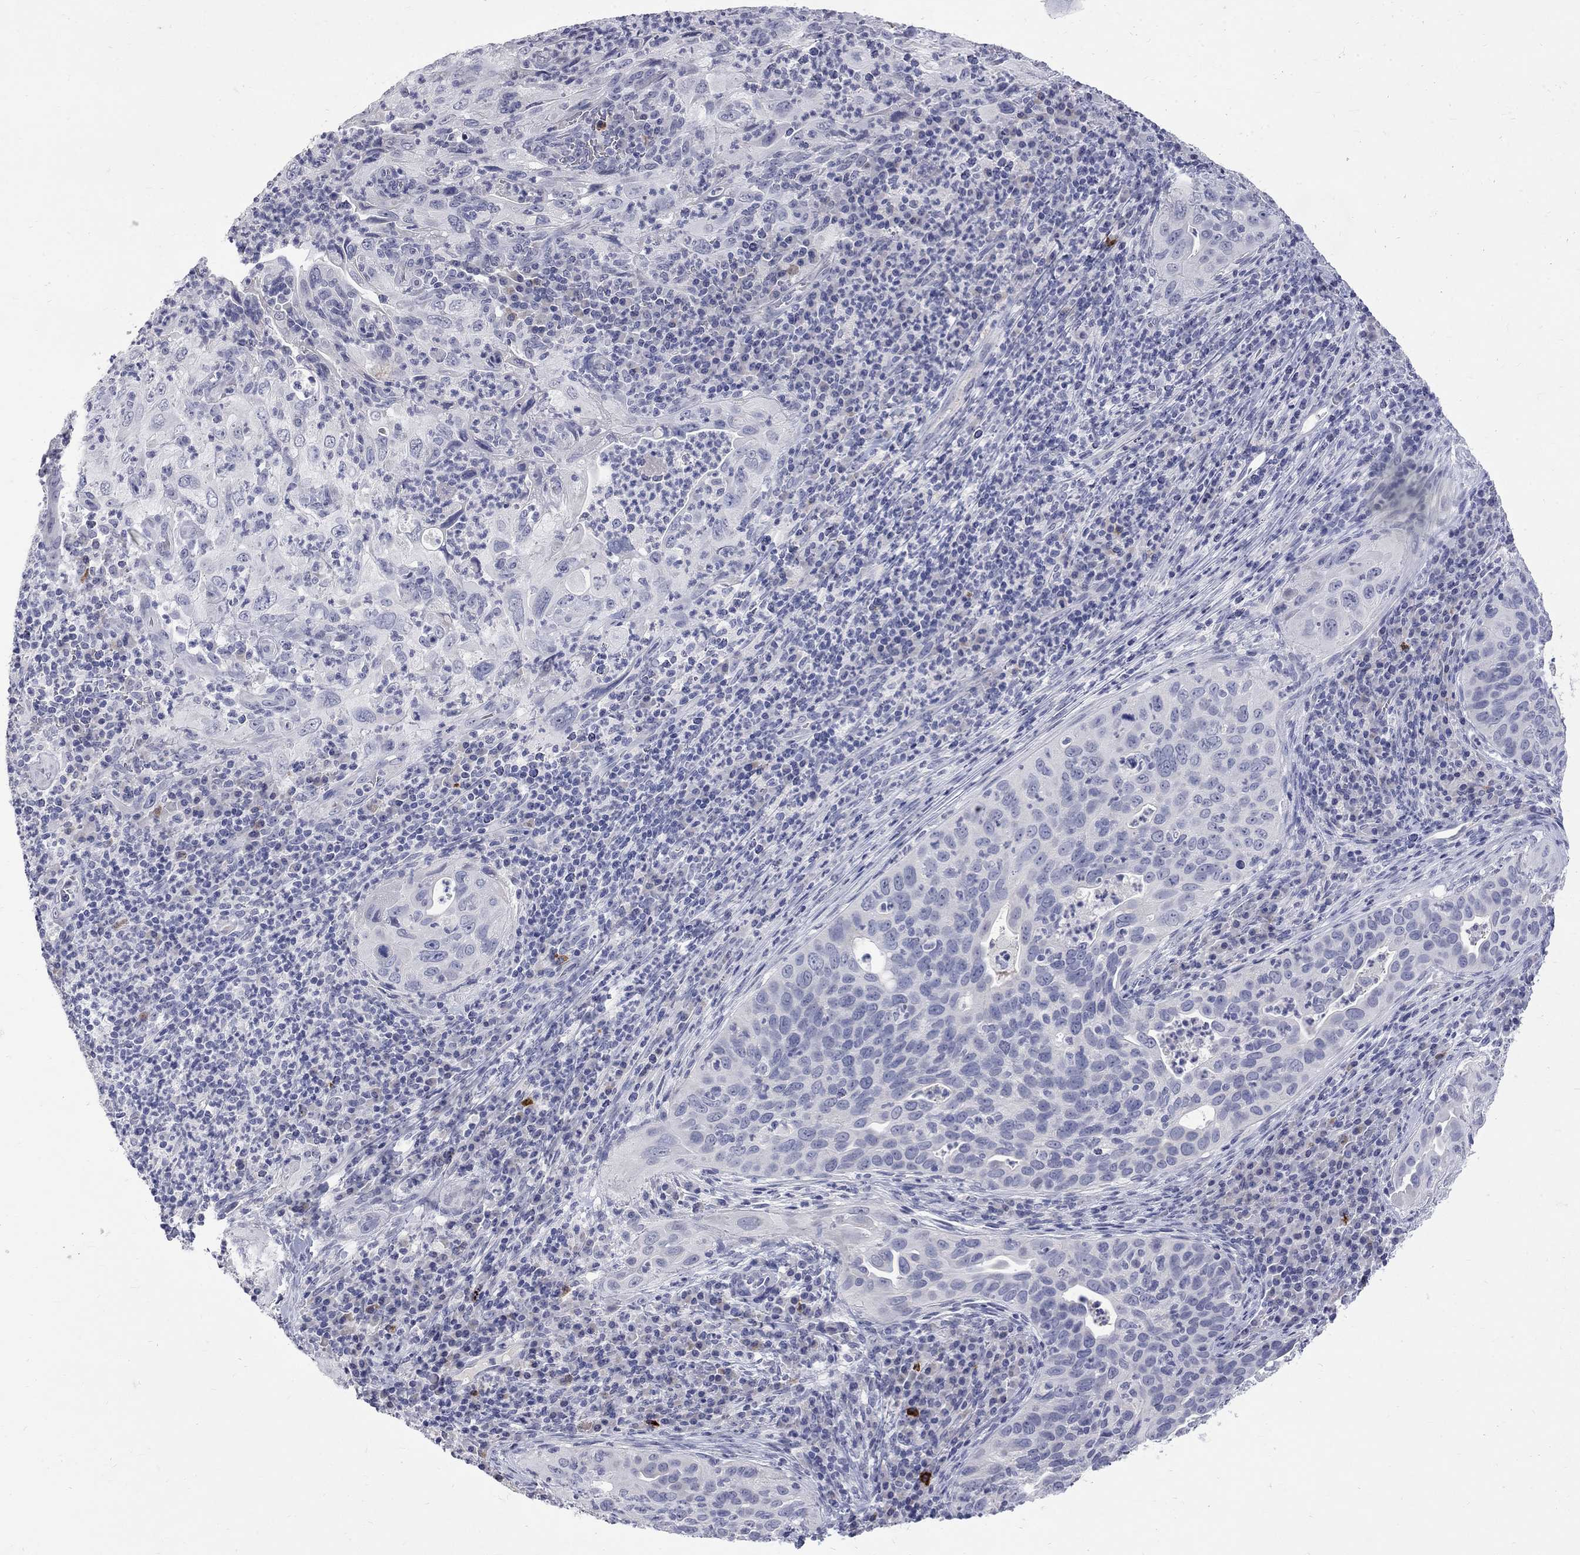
{"staining": {"intensity": "negative", "quantity": "none", "location": "none"}, "tissue": "cervical cancer", "cell_type": "Tumor cells", "image_type": "cancer", "snomed": [{"axis": "morphology", "description": "Squamous cell carcinoma, NOS"}, {"axis": "topography", "description": "Cervix"}], "caption": "Immunohistochemistry of cervical squamous cell carcinoma demonstrates no positivity in tumor cells. (DAB (3,3'-diaminobenzidine) immunohistochemistry with hematoxylin counter stain).", "gene": "CTNND2", "patient": {"sex": "female", "age": 26}}